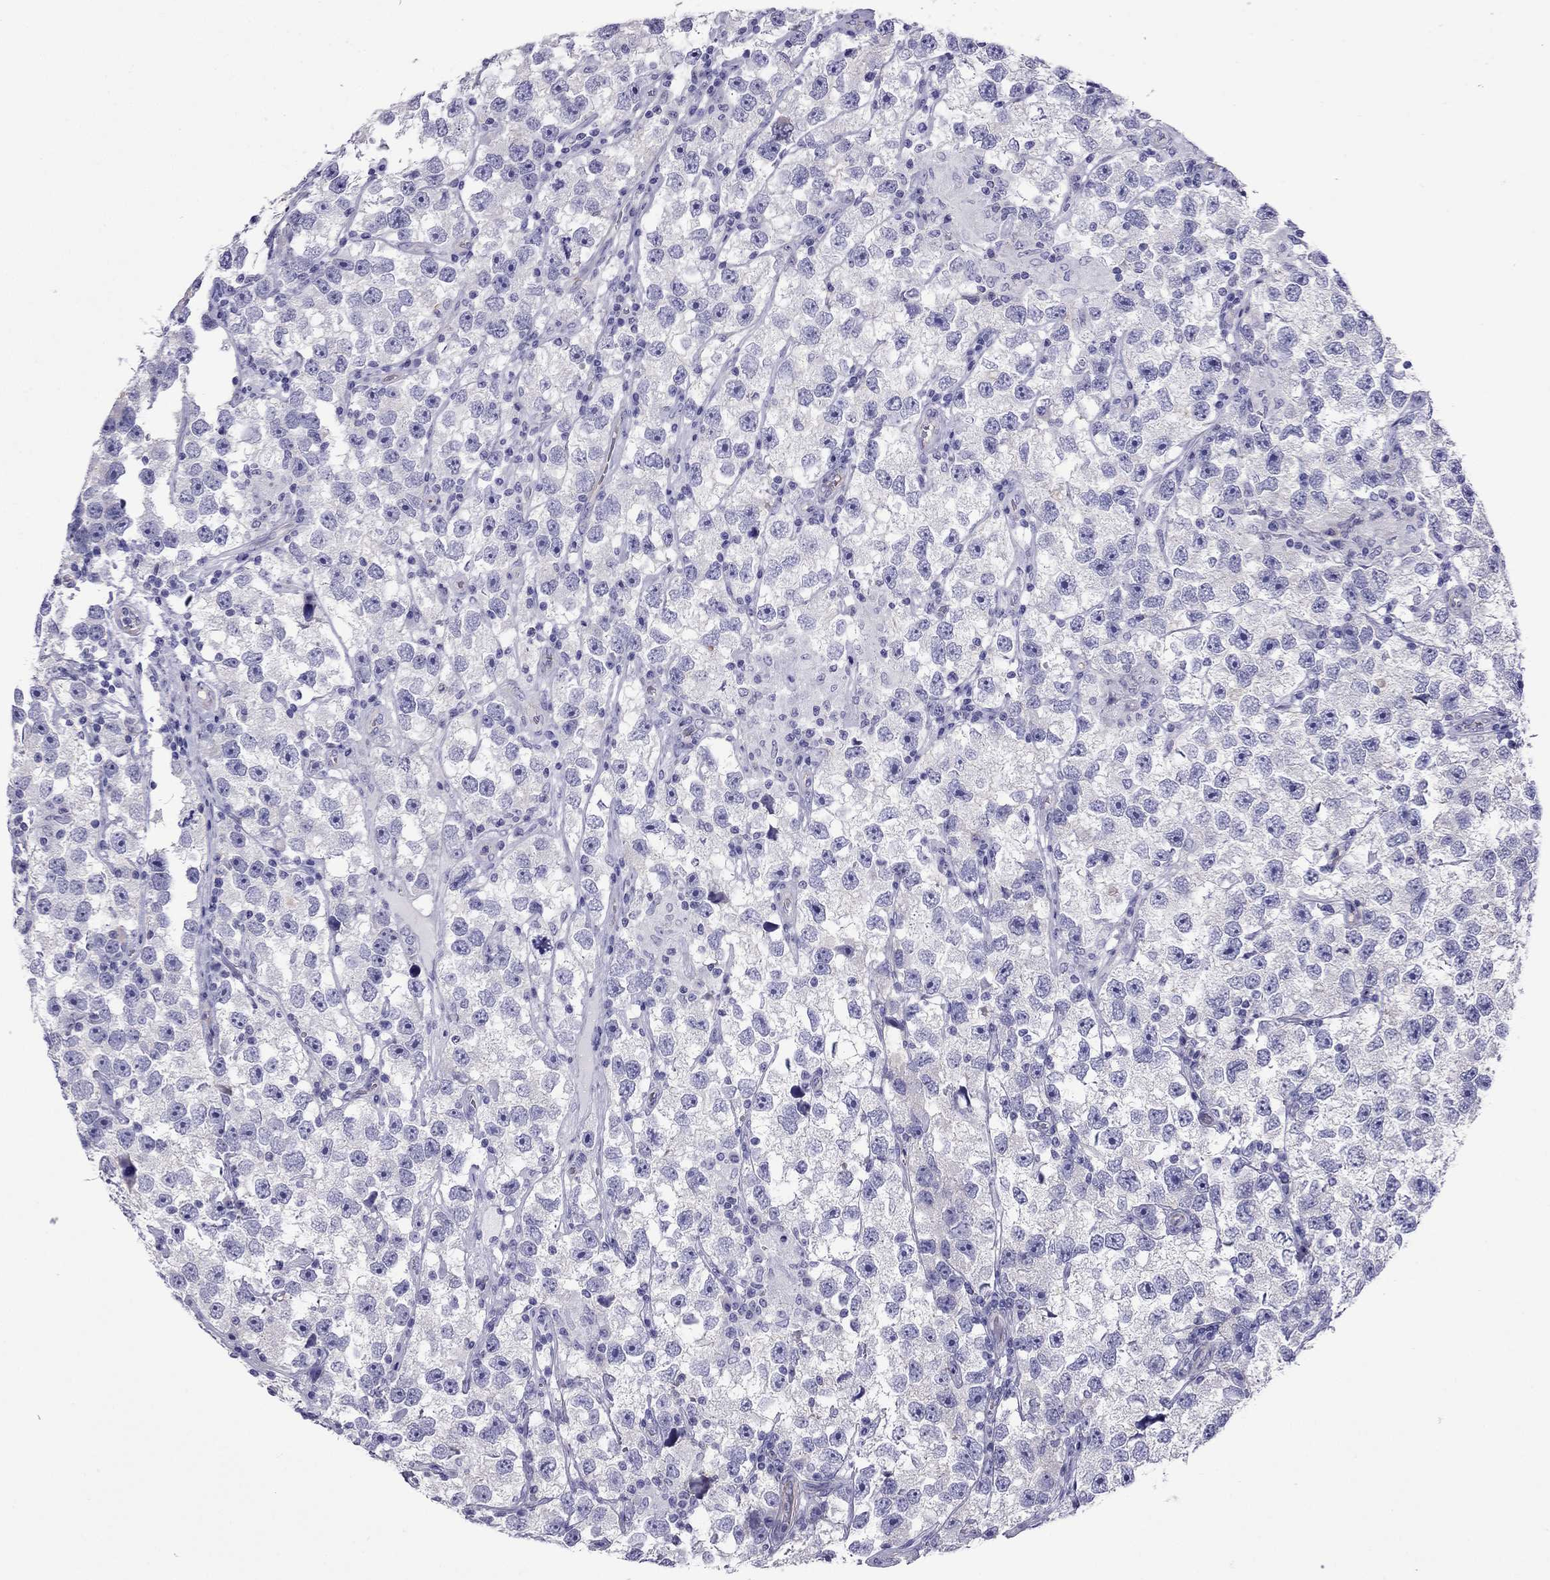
{"staining": {"intensity": "negative", "quantity": "none", "location": "none"}, "tissue": "testis cancer", "cell_type": "Tumor cells", "image_type": "cancer", "snomed": [{"axis": "morphology", "description": "Seminoma, NOS"}, {"axis": "topography", "description": "Testis"}], "caption": "A micrograph of testis cancer stained for a protein shows no brown staining in tumor cells. (DAB (3,3'-diaminobenzidine) immunohistochemistry (IHC), high magnification).", "gene": "MYL11", "patient": {"sex": "male", "age": 26}}